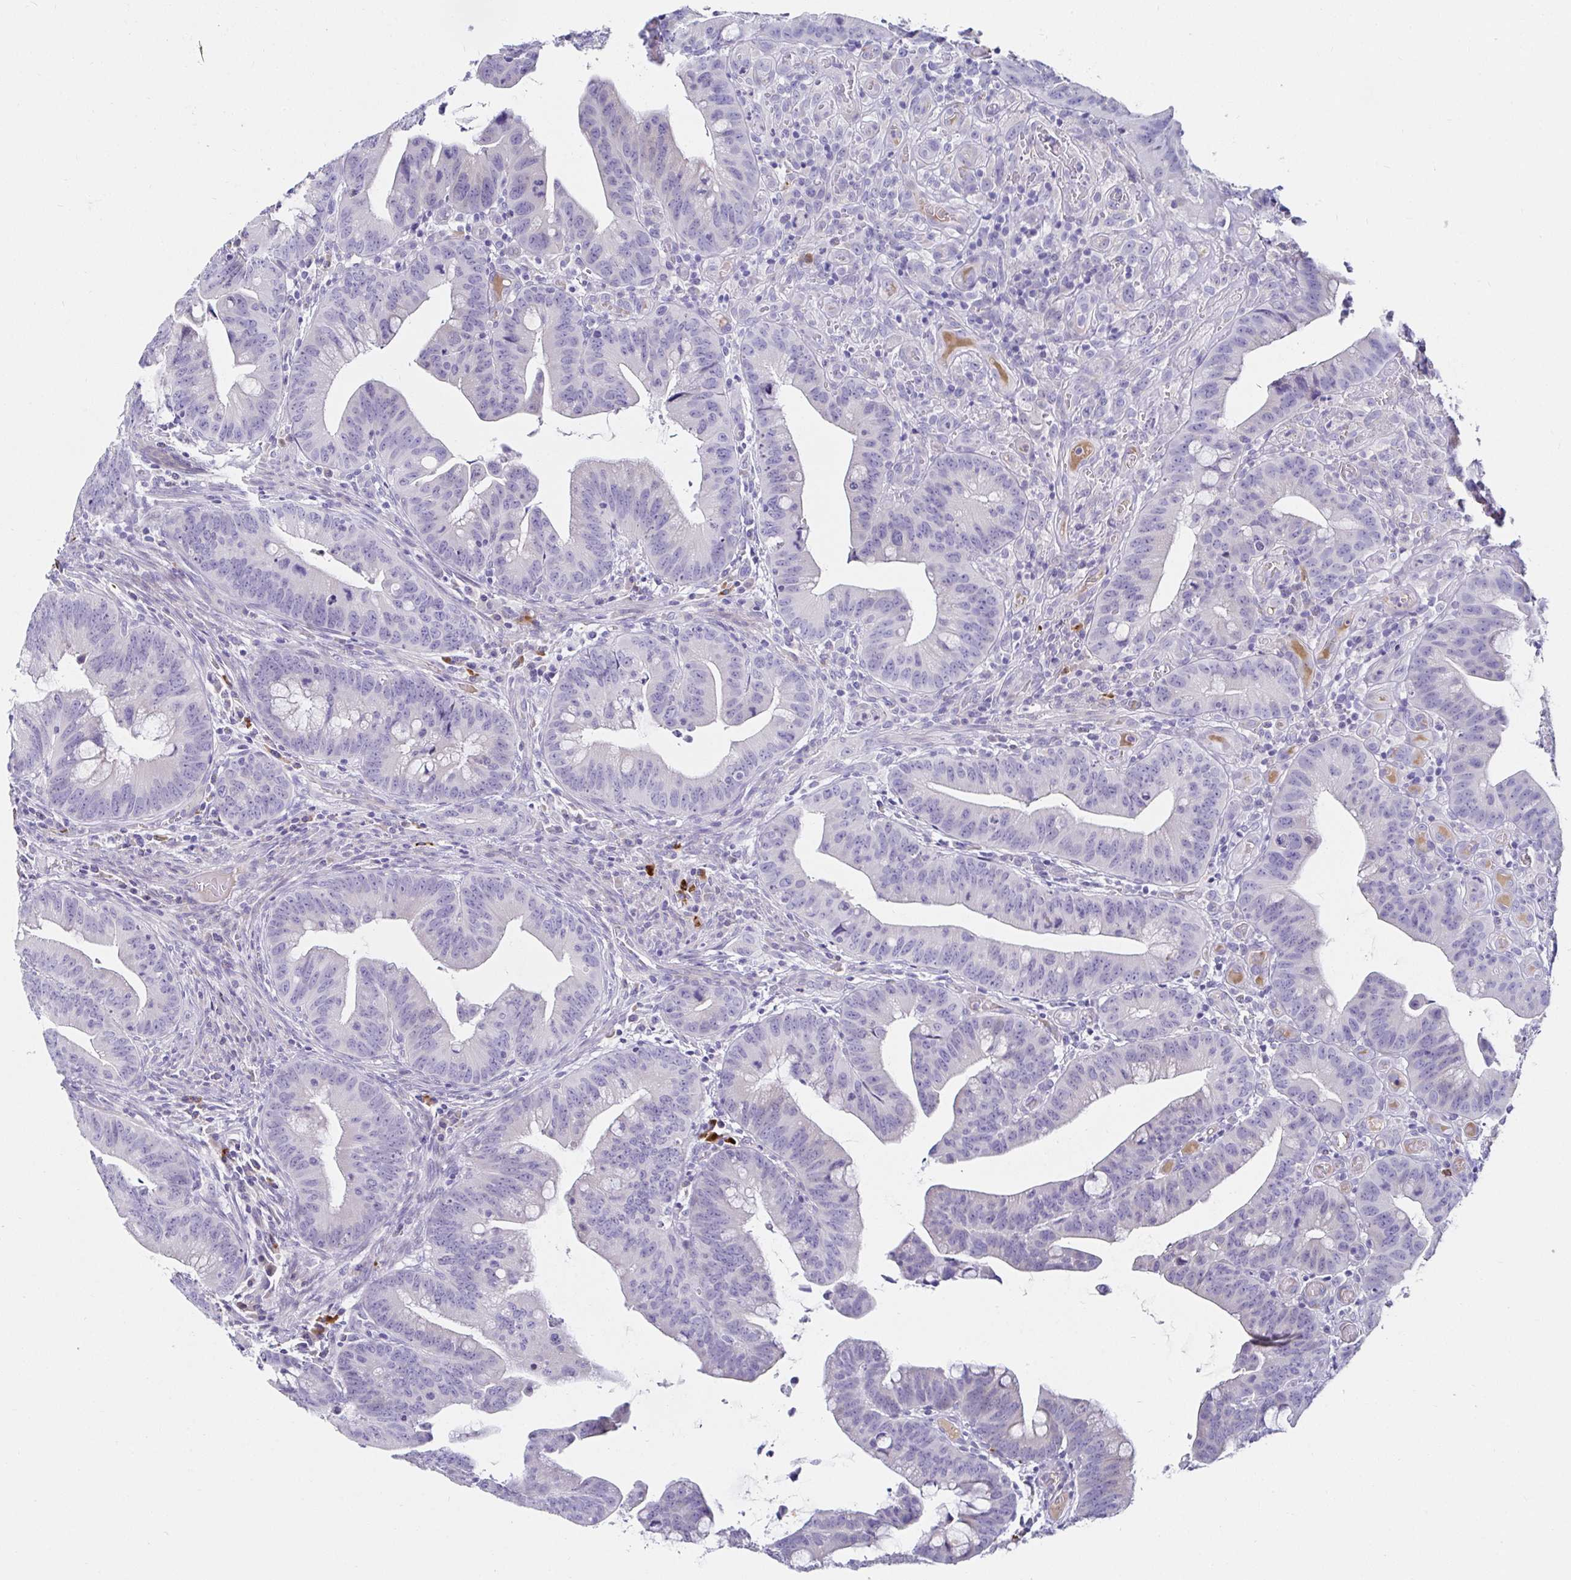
{"staining": {"intensity": "negative", "quantity": "none", "location": "none"}, "tissue": "colorectal cancer", "cell_type": "Tumor cells", "image_type": "cancer", "snomed": [{"axis": "morphology", "description": "Adenocarcinoma, NOS"}, {"axis": "topography", "description": "Colon"}], "caption": "Immunohistochemistry (IHC) of human colorectal adenocarcinoma displays no expression in tumor cells.", "gene": "C4orf17", "patient": {"sex": "male", "age": 62}}